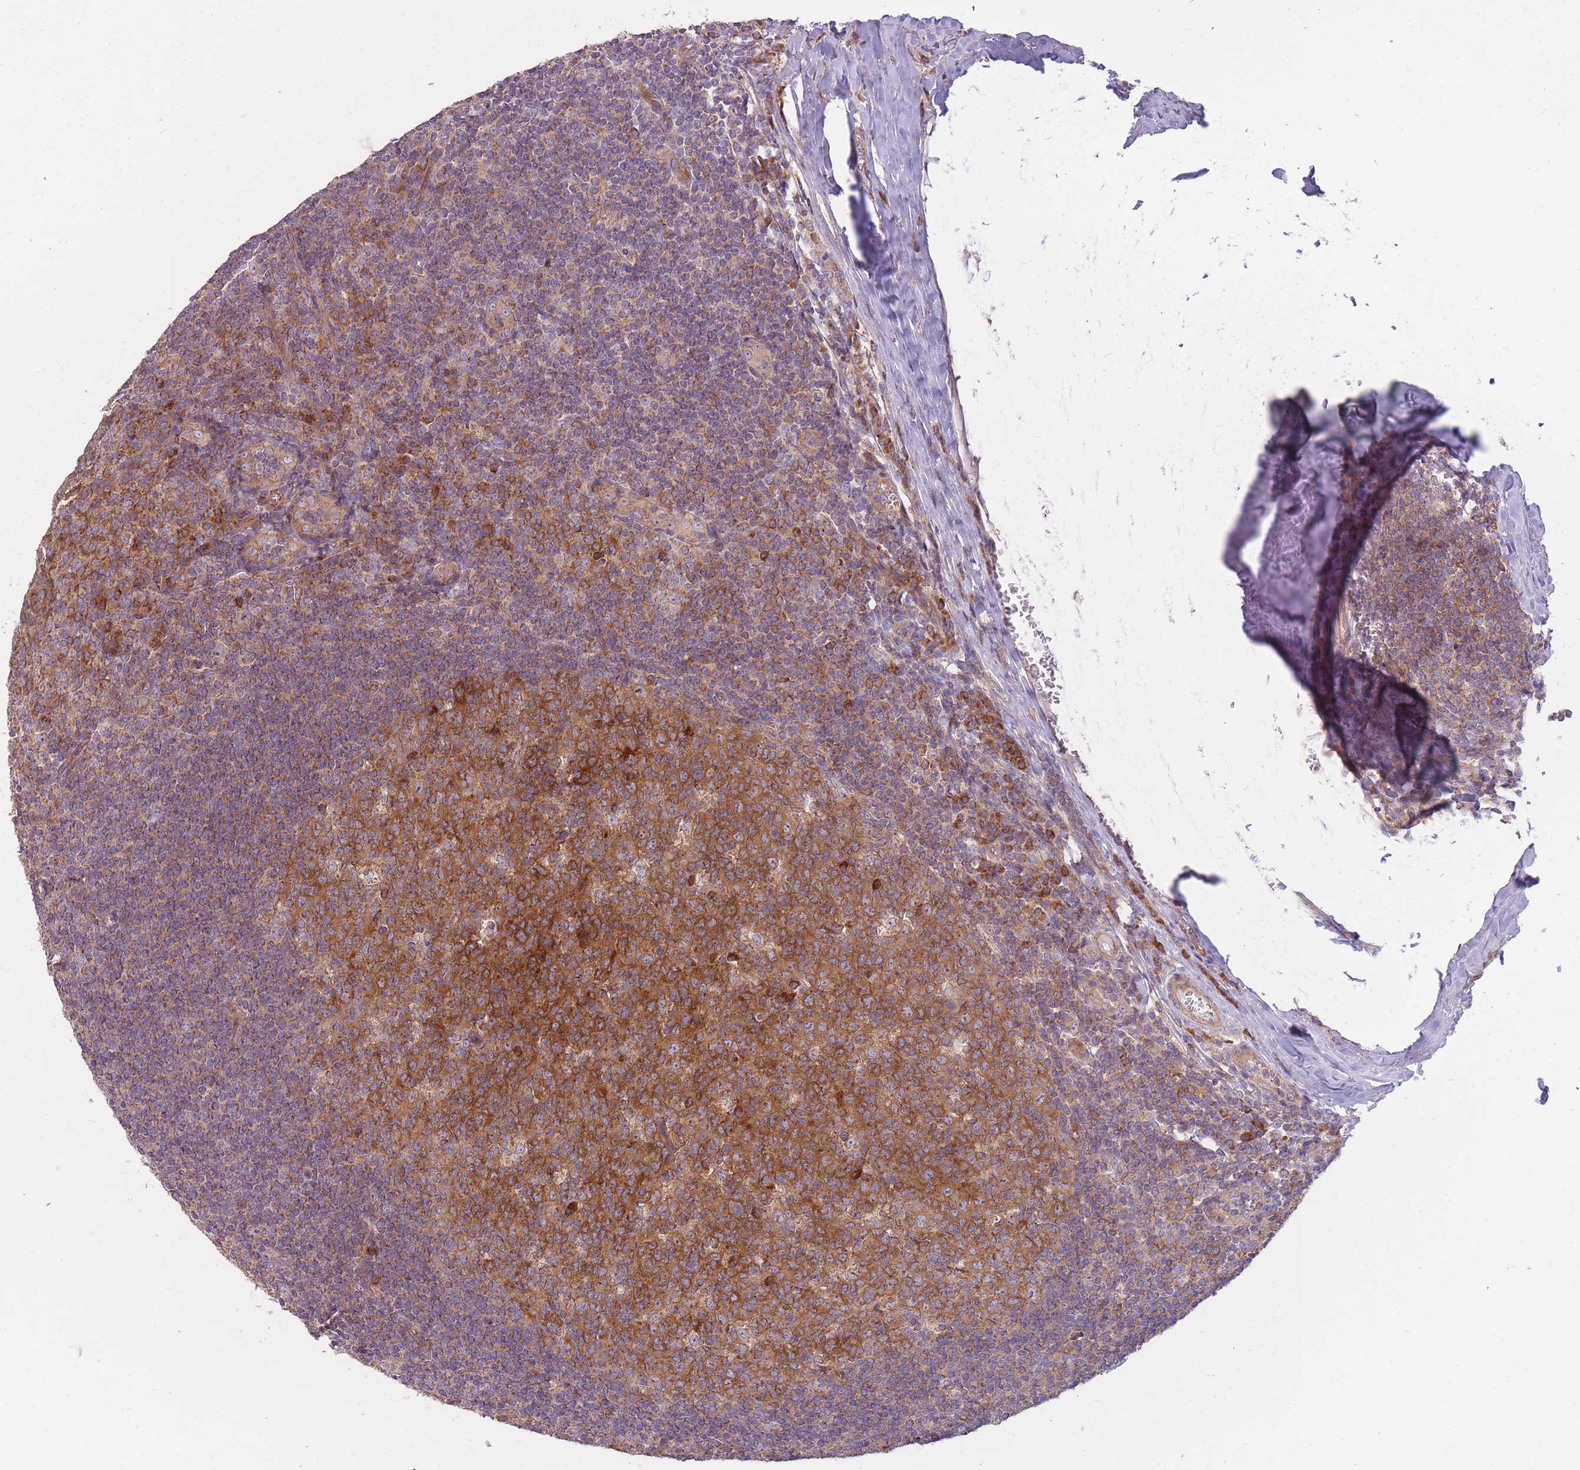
{"staining": {"intensity": "strong", "quantity": ">75%", "location": "cytoplasmic/membranous"}, "tissue": "tonsil", "cell_type": "Germinal center cells", "image_type": "normal", "snomed": [{"axis": "morphology", "description": "Normal tissue, NOS"}, {"axis": "topography", "description": "Tonsil"}], "caption": "Immunohistochemical staining of benign human tonsil reveals high levels of strong cytoplasmic/membranous staining in approximately >75% of germinal center cells.", "gene": "ENSG00000255639", "patient": {"sex": "male", "age": 27}}